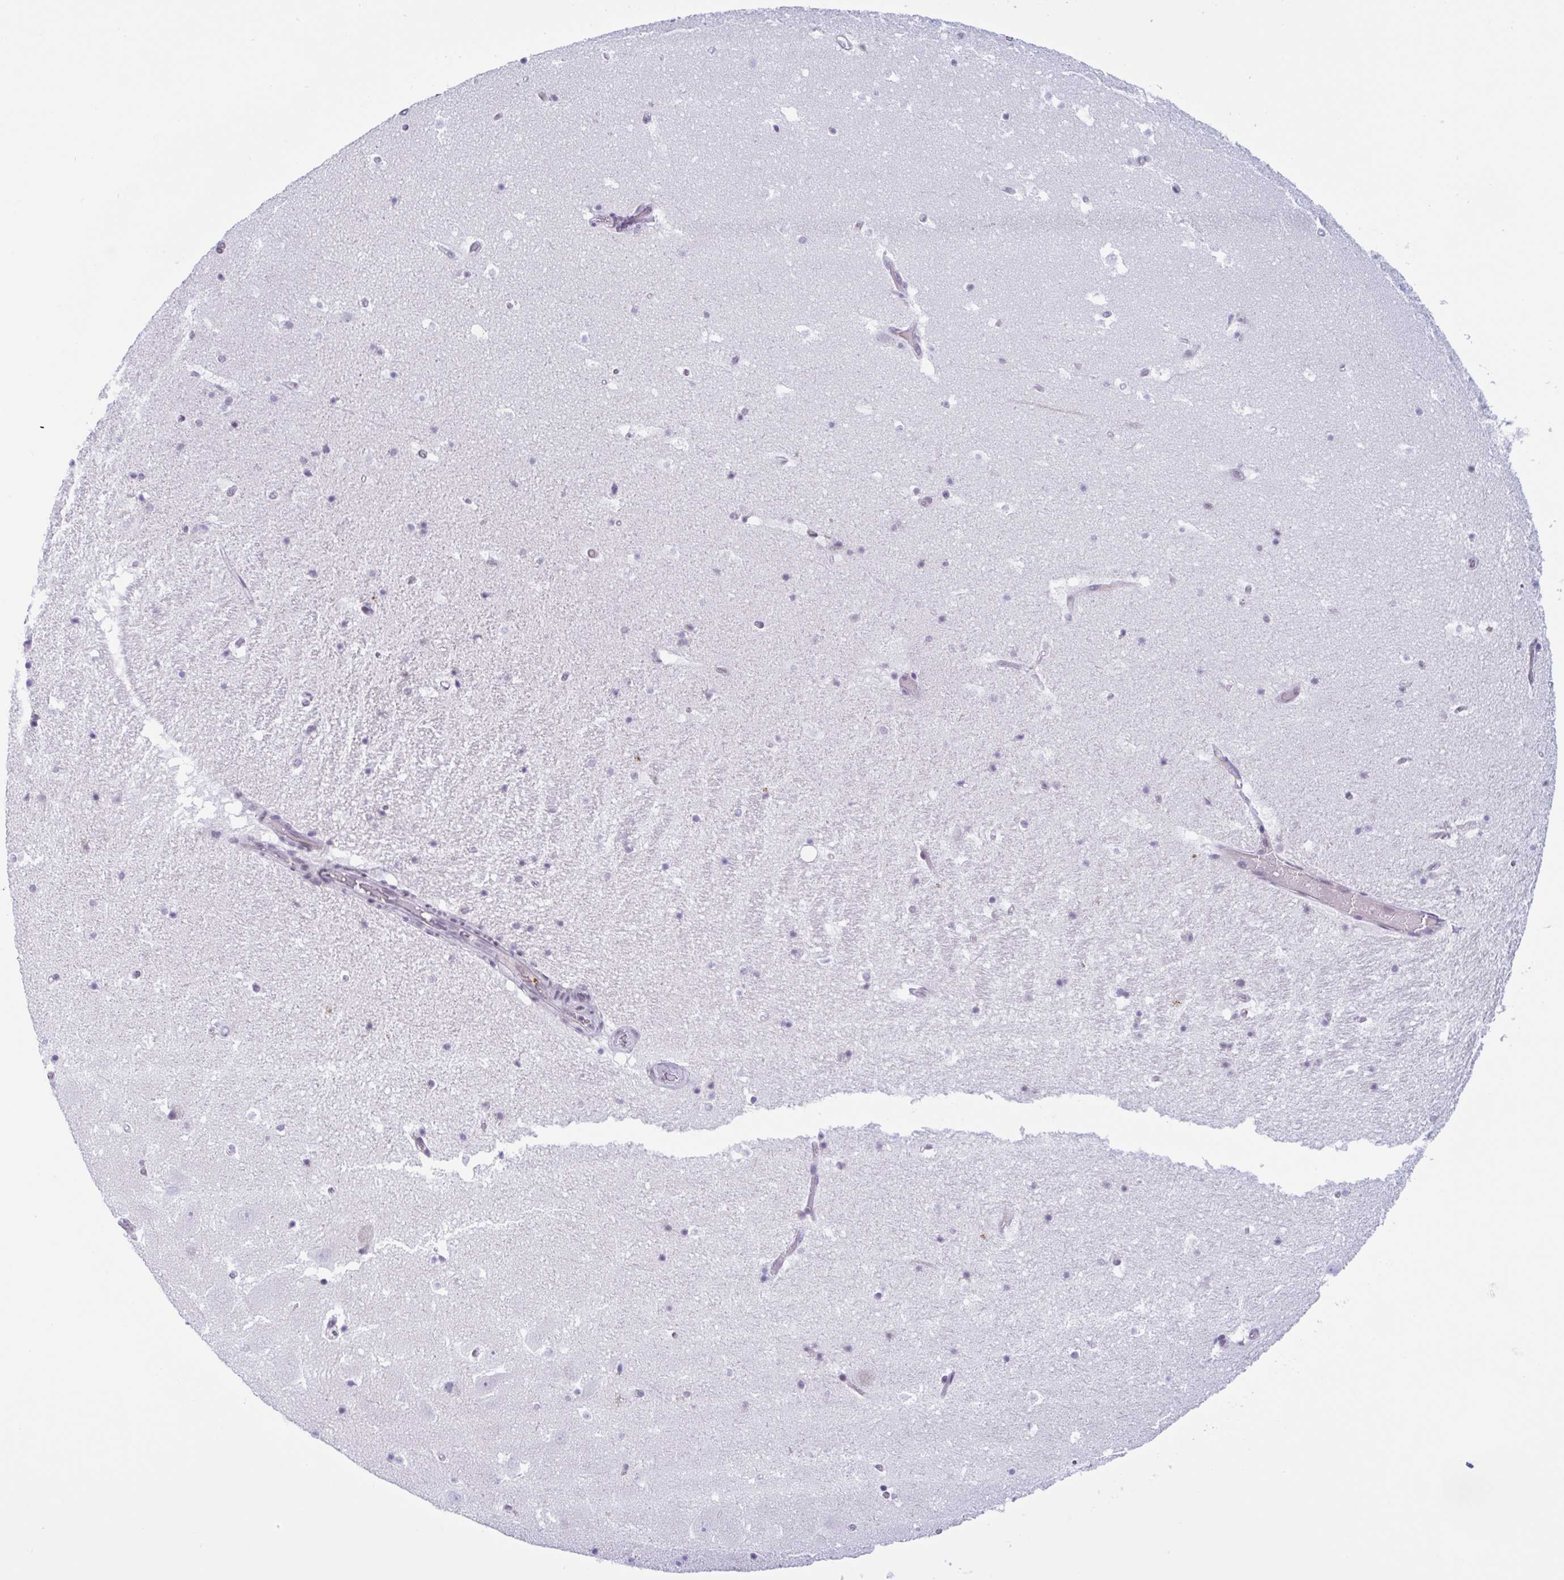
{"staining": {"intensity": "negative", "quantity": "none", "location": "none"}, "tissue": "hippocampus", "cell_type": "Glial cells", "image_type": "normal", "snomed": [{"axis": "morphology", "description": "Normal tissue, NOS"}, {"axis": "topography", "description": "Hippocampus"}], "caption": "This is an immunohistochemistry (IHC) histopathology image of benign hippocampus. There is no staining in glial cells.", "gene": "PLG", "patient": {"sex": "female", "age": 42}}